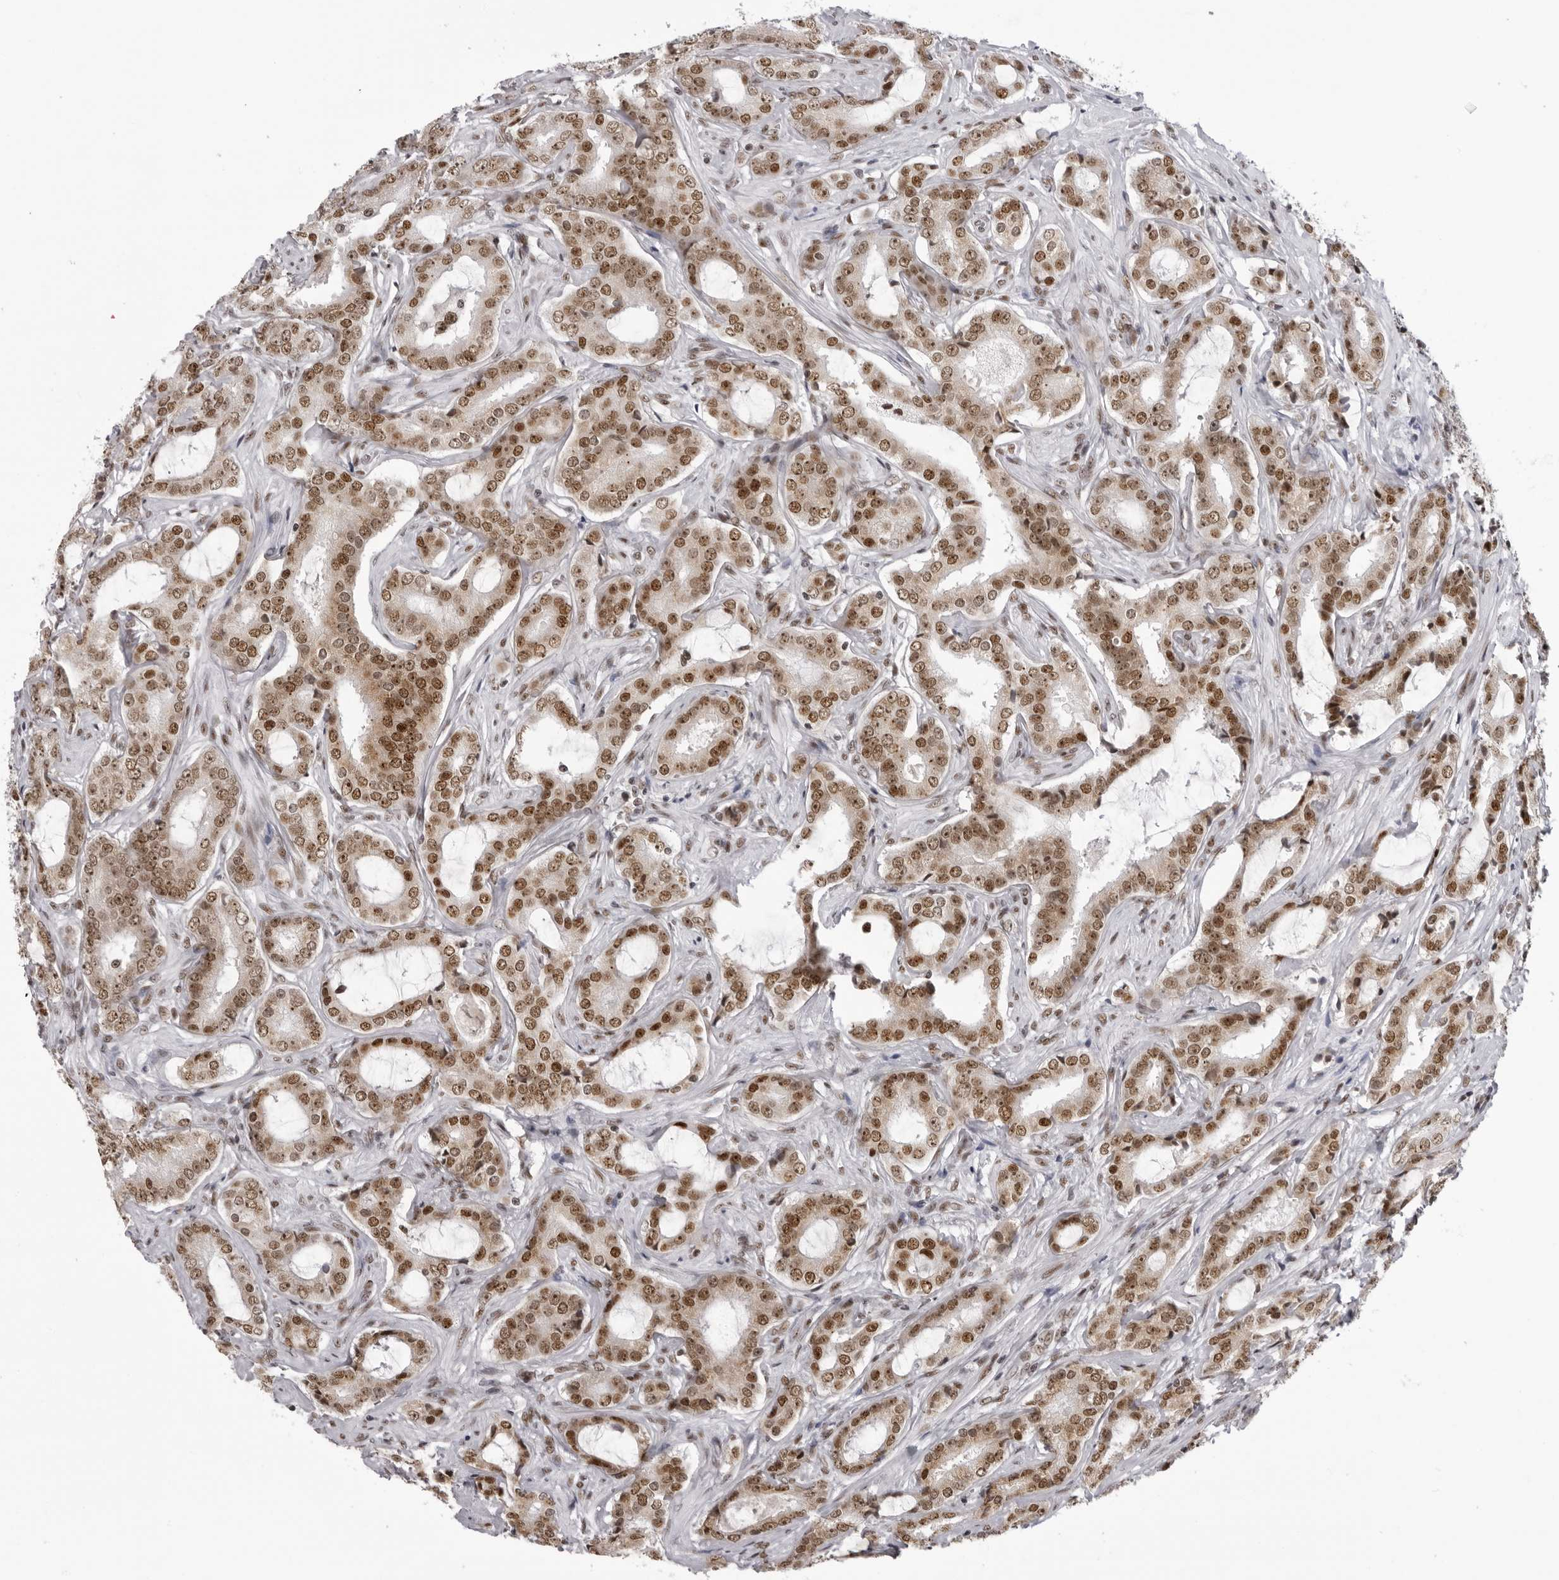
{"staining": {"intensity": "moderate", "quantity": ">75%", "location": "nuclear"}, "tissue": "prostate cancer", "cell_type": "Tumor cells", "image_type": "cancer", "snomed": [{"axis": "morphology", "description": "Adenocarcinoma, High grade"}, {"axis": "topography", "description": "Prostate"}], "caption": "IHC (DAB) staining of adenocarcinoma (high-grade) (prostate) exhibits moderate nuclear protein positivity in approximately >75% of tumor cells. (DAB (3,3'-diaminobenzidine) = brown stain, brightfield microscopy at high magnification).", "gene": "HEXIM2", "patient": {"sex": "male", "age": 73}}